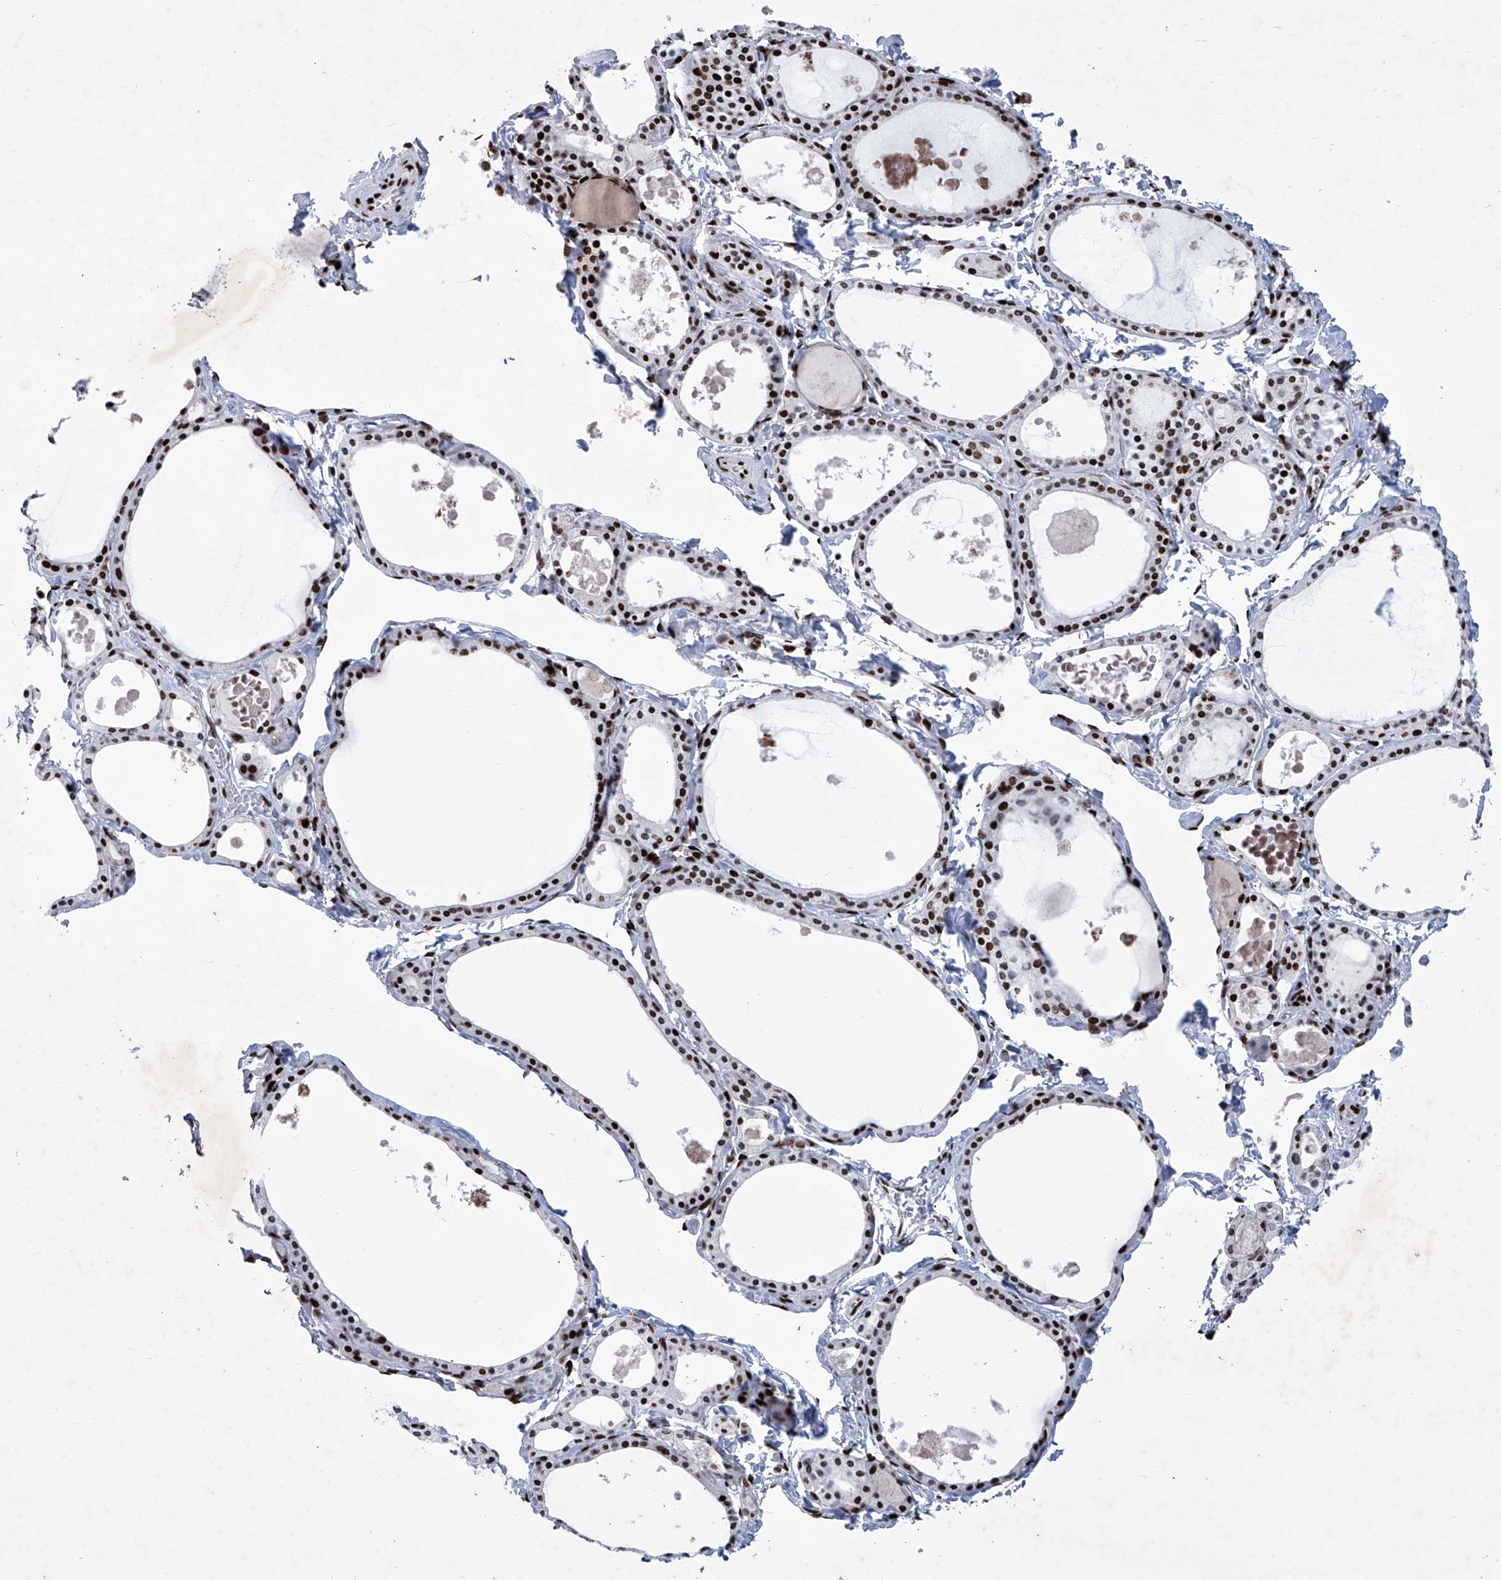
{"staining": {"intensity": "strong", "quantity": ">75%", "location": "nuclear"}, "tissue": "thyroid gland", "cell_type": "Glandular cells", "image_type": "normal", "snomed": [{"axis": "morphology", "description": "Normal tissue, NOS"}, {"axis": "topography", "description": "Thyroid gland"}], "caption": "Protein staining of unremarkable thyroid gland displays strong nuclear expression in approximately >75% of glandular cells. Immunohistochemistry stains the protein in brown and the nuclei are stained blue.", "gene": "HEY2", "patient": {"sex": "male", "age": 56}}